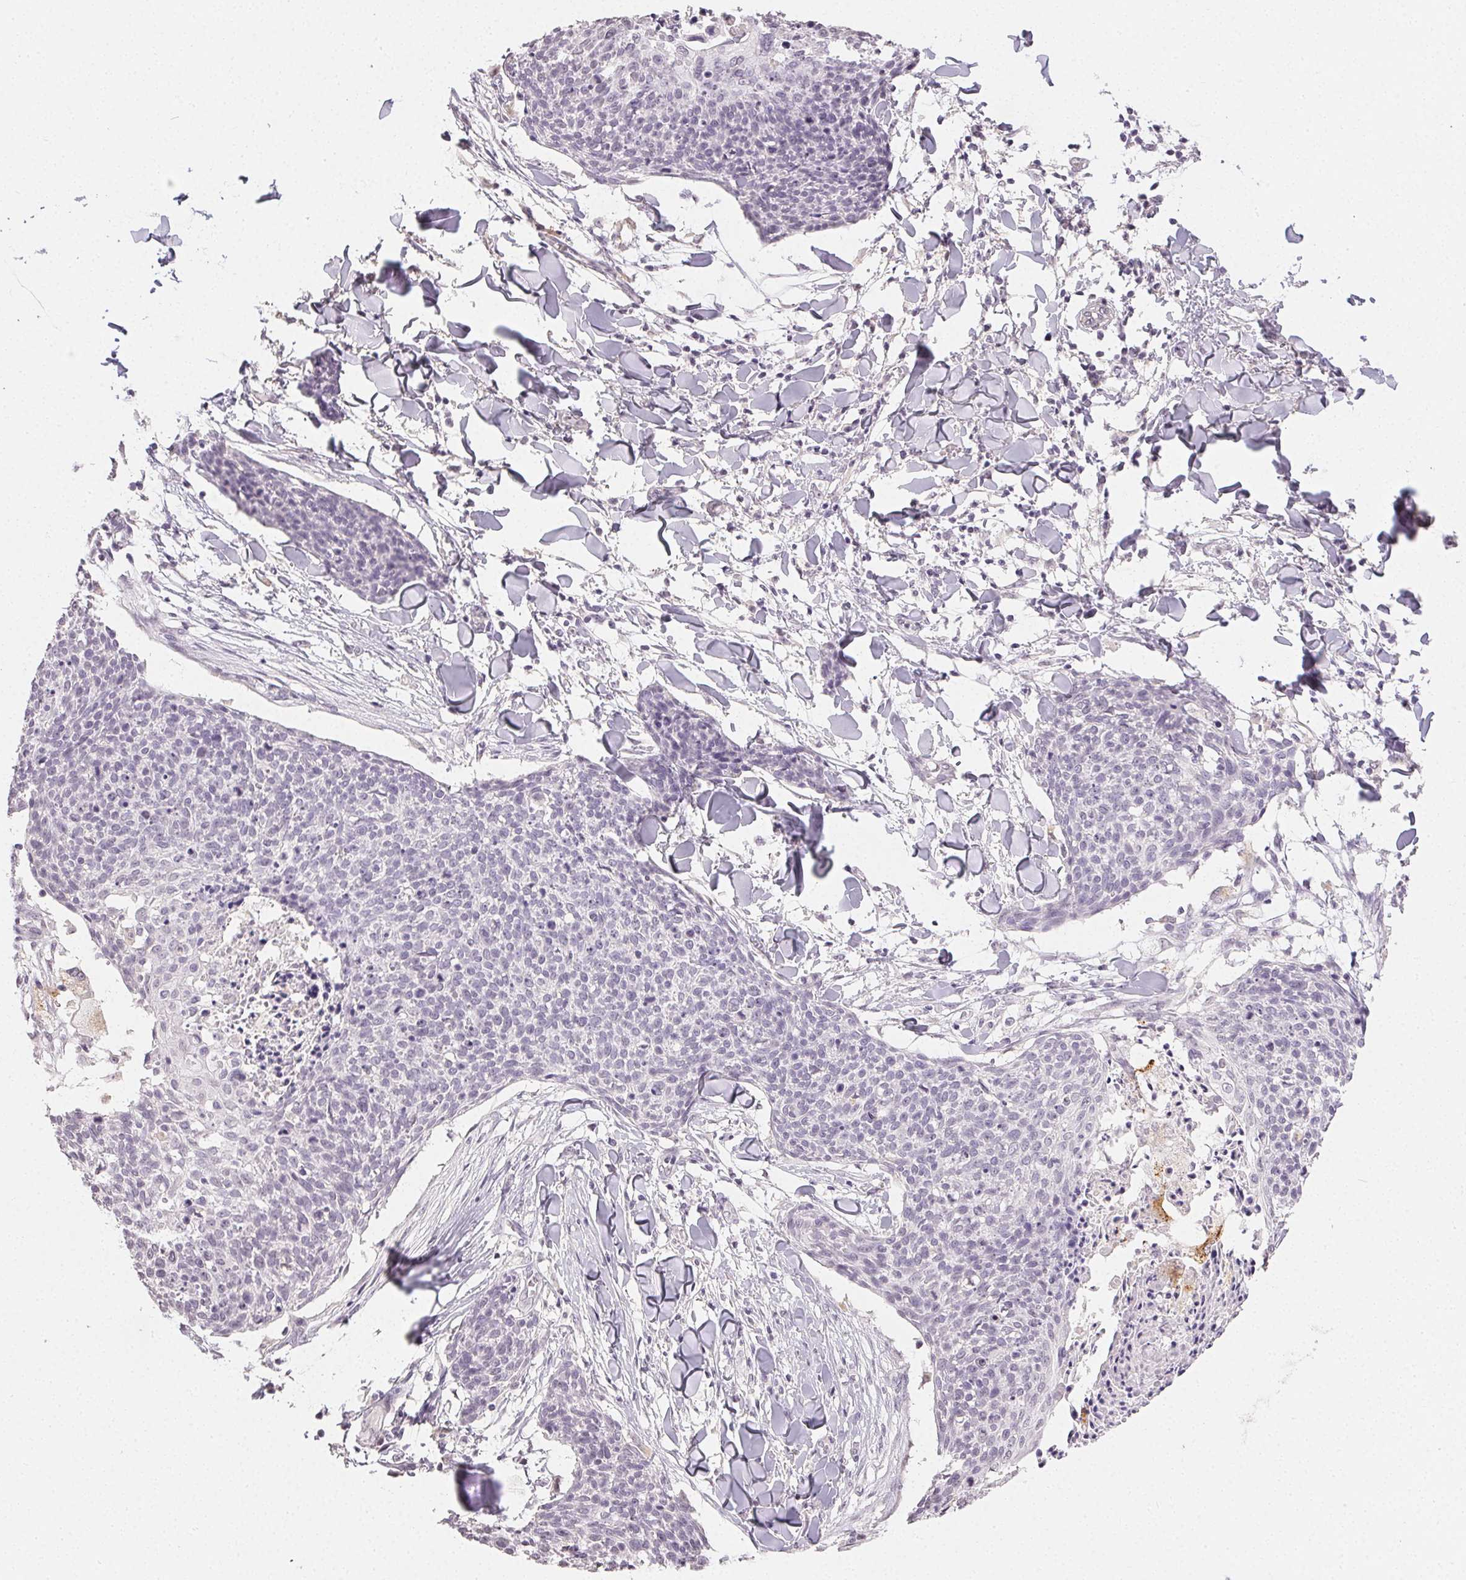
{"staining": {"intensity": "negative", "quantity": "none", "location": "none"}, "tissue": "skin cancer", "cell_type": "Tumor cells", "image_type": "cancer", "snomed": [{"axis": "morphology", "description": "Squamous cell carcinoma, NOS"}, {"axis": "topography", "description": "Skin"}, {"axis": "topography", "description": "Vulva"}], "caption": "A micrograph of skin cancer (squamous cell carcinoma) stained for a protein displays no brown staining in tumor cells.", "gene": "TMEM174", "patient": {"sex": "female", "age": 75}}